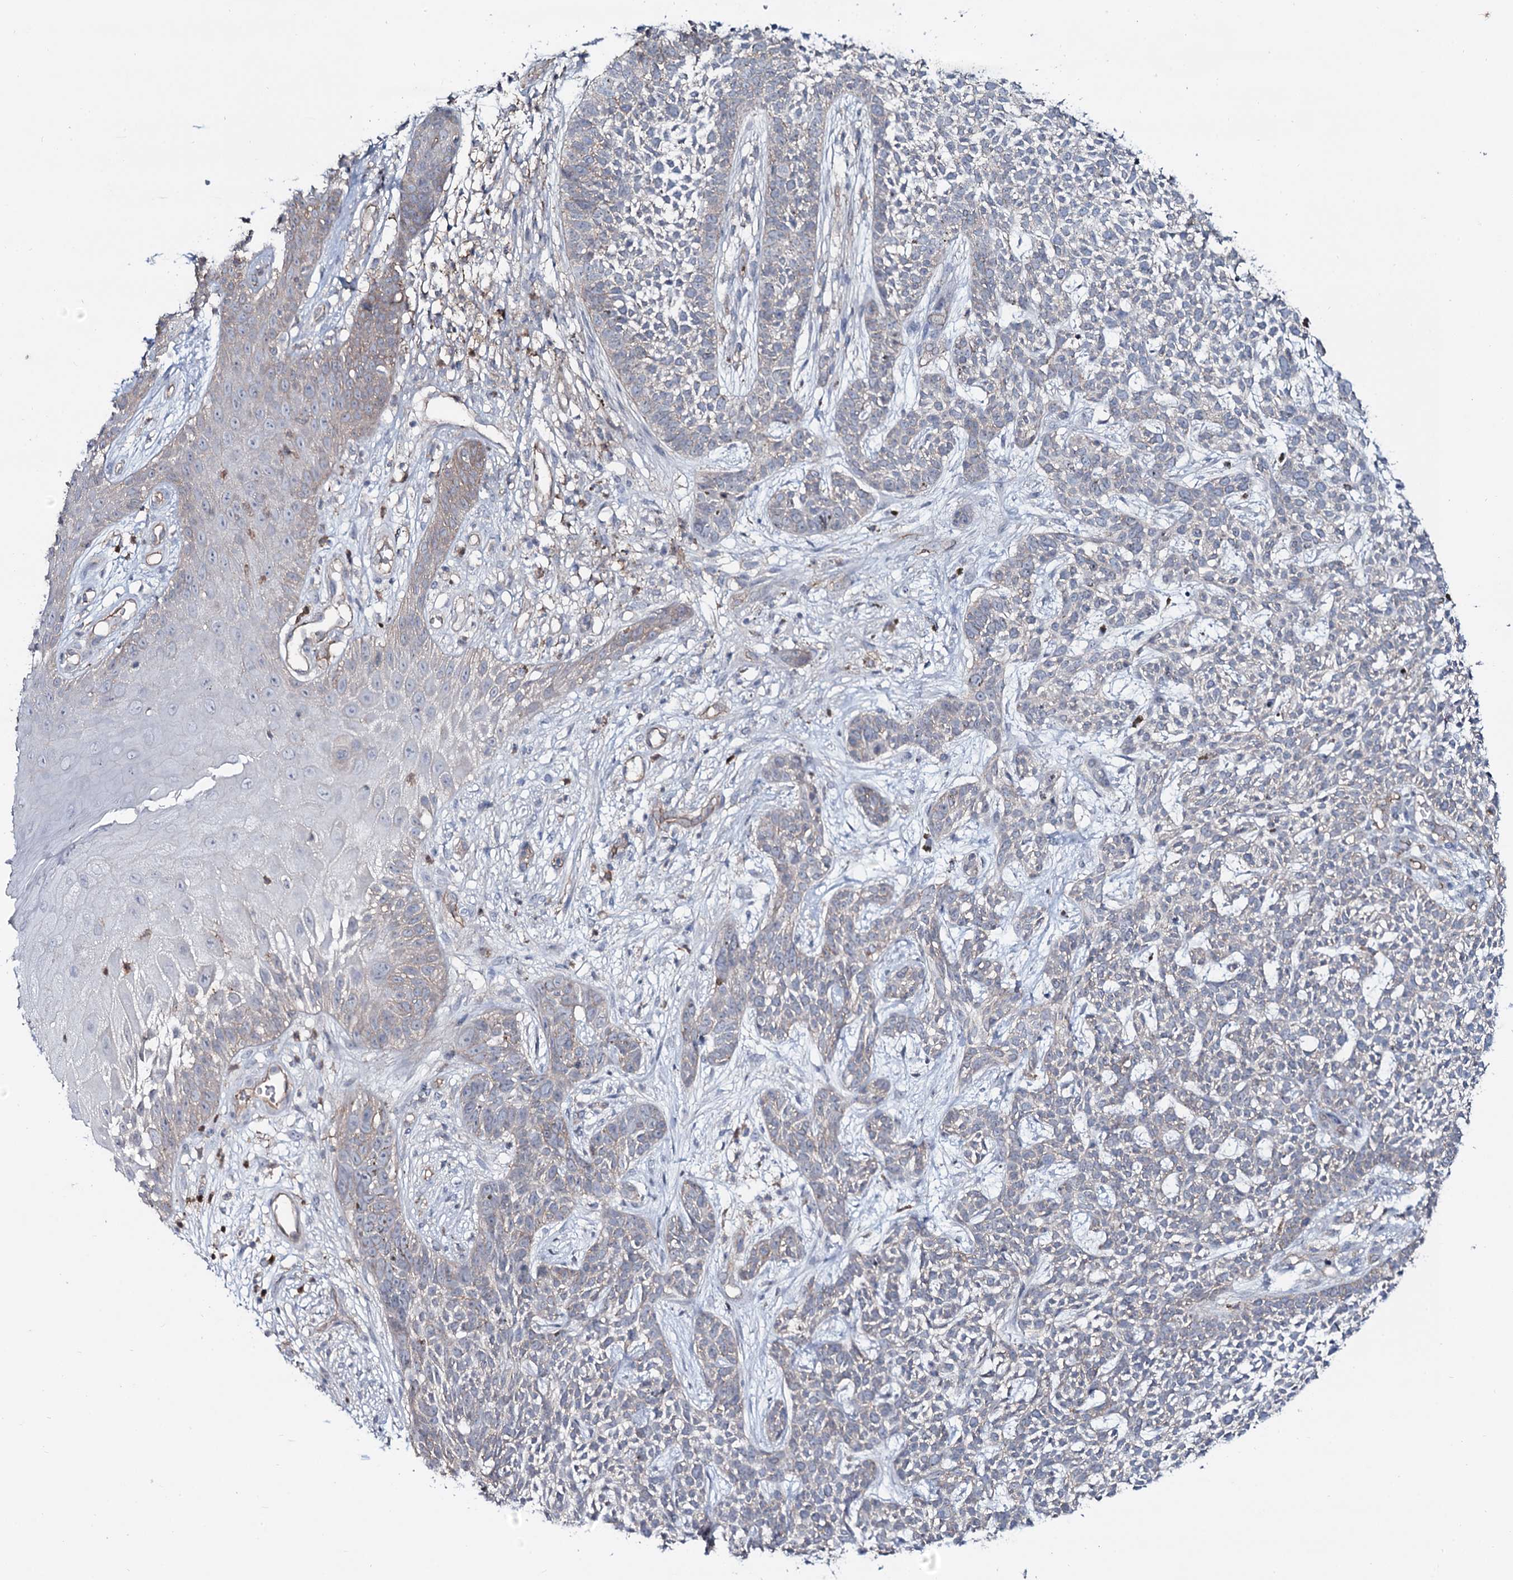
{"staining": {"intensity": "negative", "quantity": "none", "location": "none"}, "tissue": "skin cancer", "cell_type": "Tumor cells", "image_type": "cancer", "snomed": [{"axis": "morphology", "description": "Basal cell carcinoma"}, {"axis": "topography", "description": "Skin"}], "caption": "This is an immunohistochemistry photomicrograph of basal cell carcinoma (skin). There is no staining in tumor cells.", "gene": "SNAP23", "patient": {"sex": "female", "age": 84}}